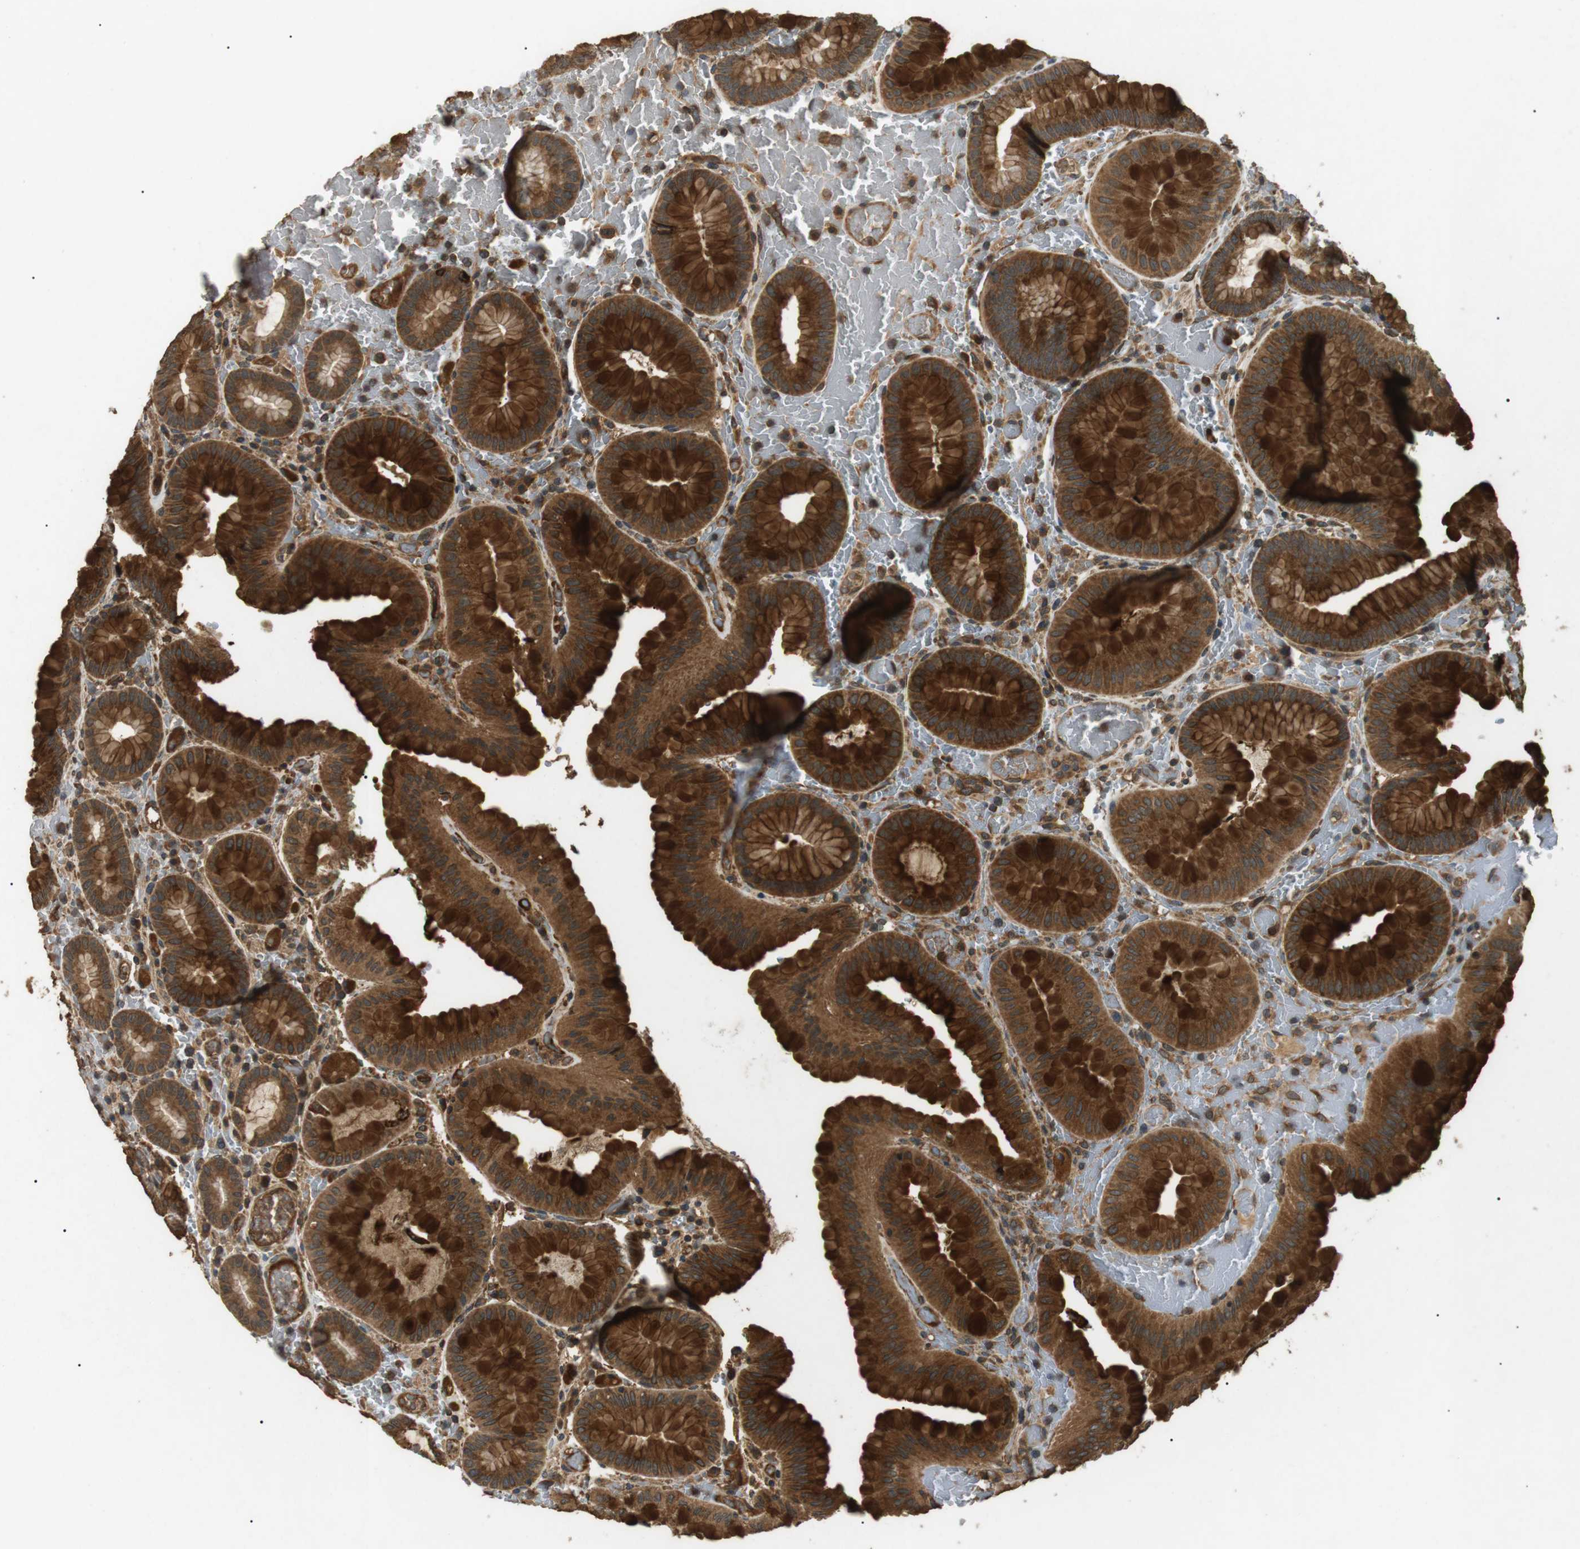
{"staining": {"intensity": "strong", "quantity": ">75%", "location": "cytoplasmic/membranous"}, "tissue": "stomach", "cell_type": "Glandular cells", "image_type": "normal", "snomed": [{"axis": "morphology", "description": "Normal tissue, NOS"}, {"axis": "morphology", "description": "Carcinoid, malignant, NOS"}, {"axis": "topography", "description": "Stomach, upper"}], "caption": "Immunohistochemistry of unremarkable human stomach exhibits high levels of strong cytoplasmic/membranous positivity in approximately >75% of glandular cells. (DAB IHC, brown staining for protein, blue staining for nuclei).", "gene": "TBC1D15", "patient": {"sex": "male", "age": 39}}